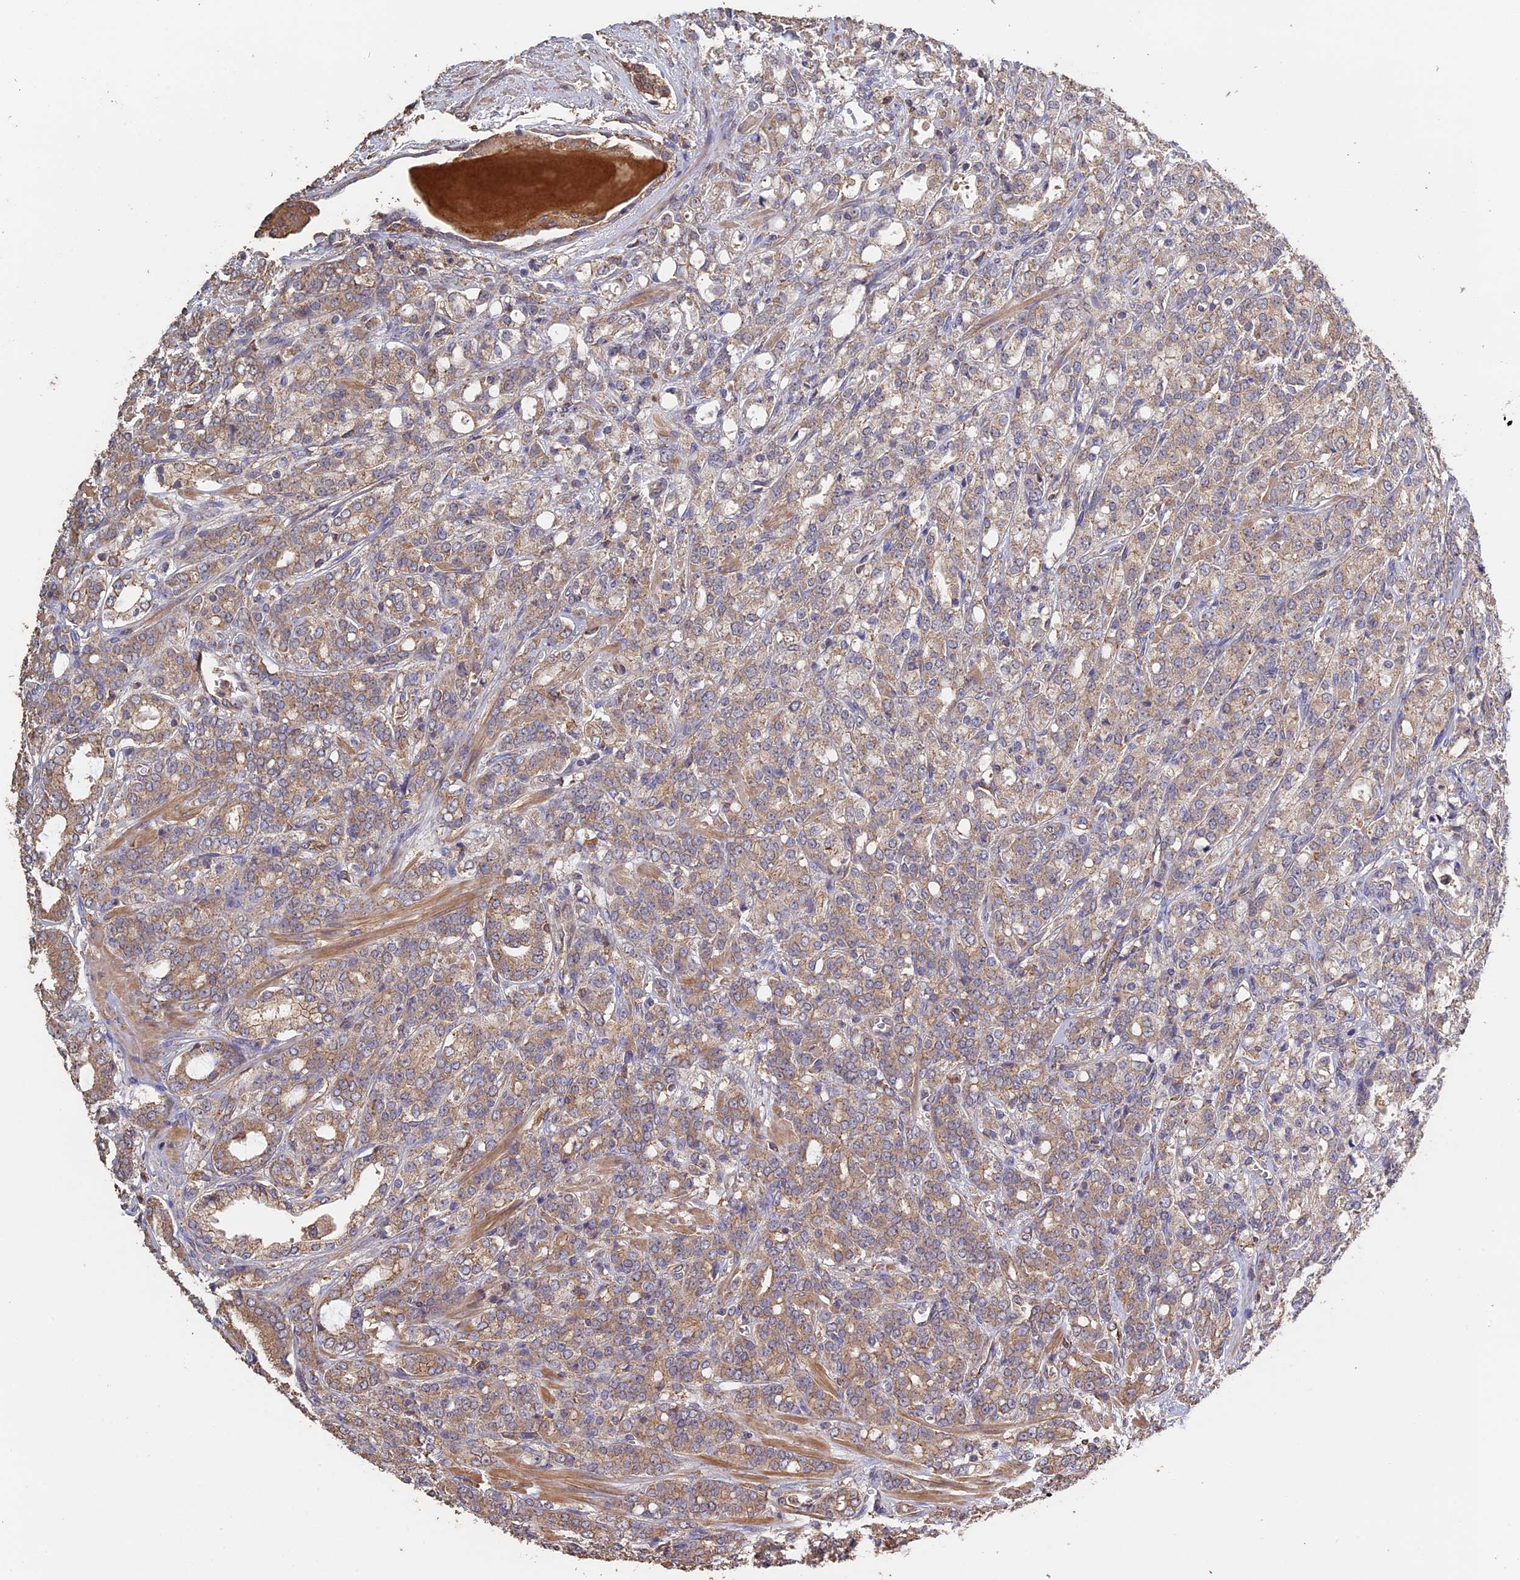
{"staining": {"intensity": "moderate", "quantity": ">75%", "location": "cytoplasmic/membranous"}, "tissue": "prostate cancer", "cell_type": "Tumor cells", "image_type": "cancer", "snomed": [{"axis": "morphology", "description": "Adenocarcinoma, High grade"}, {"axis": "topography", "description": "Prostate"}], "caption": "Protein expression analysis of prostate cancer displays moderate cytoplasmic/membranous staining in approximately >75% of tumor cells.", "gene": "PIGQ", "patient": {"sex": "male", "age": 62}}